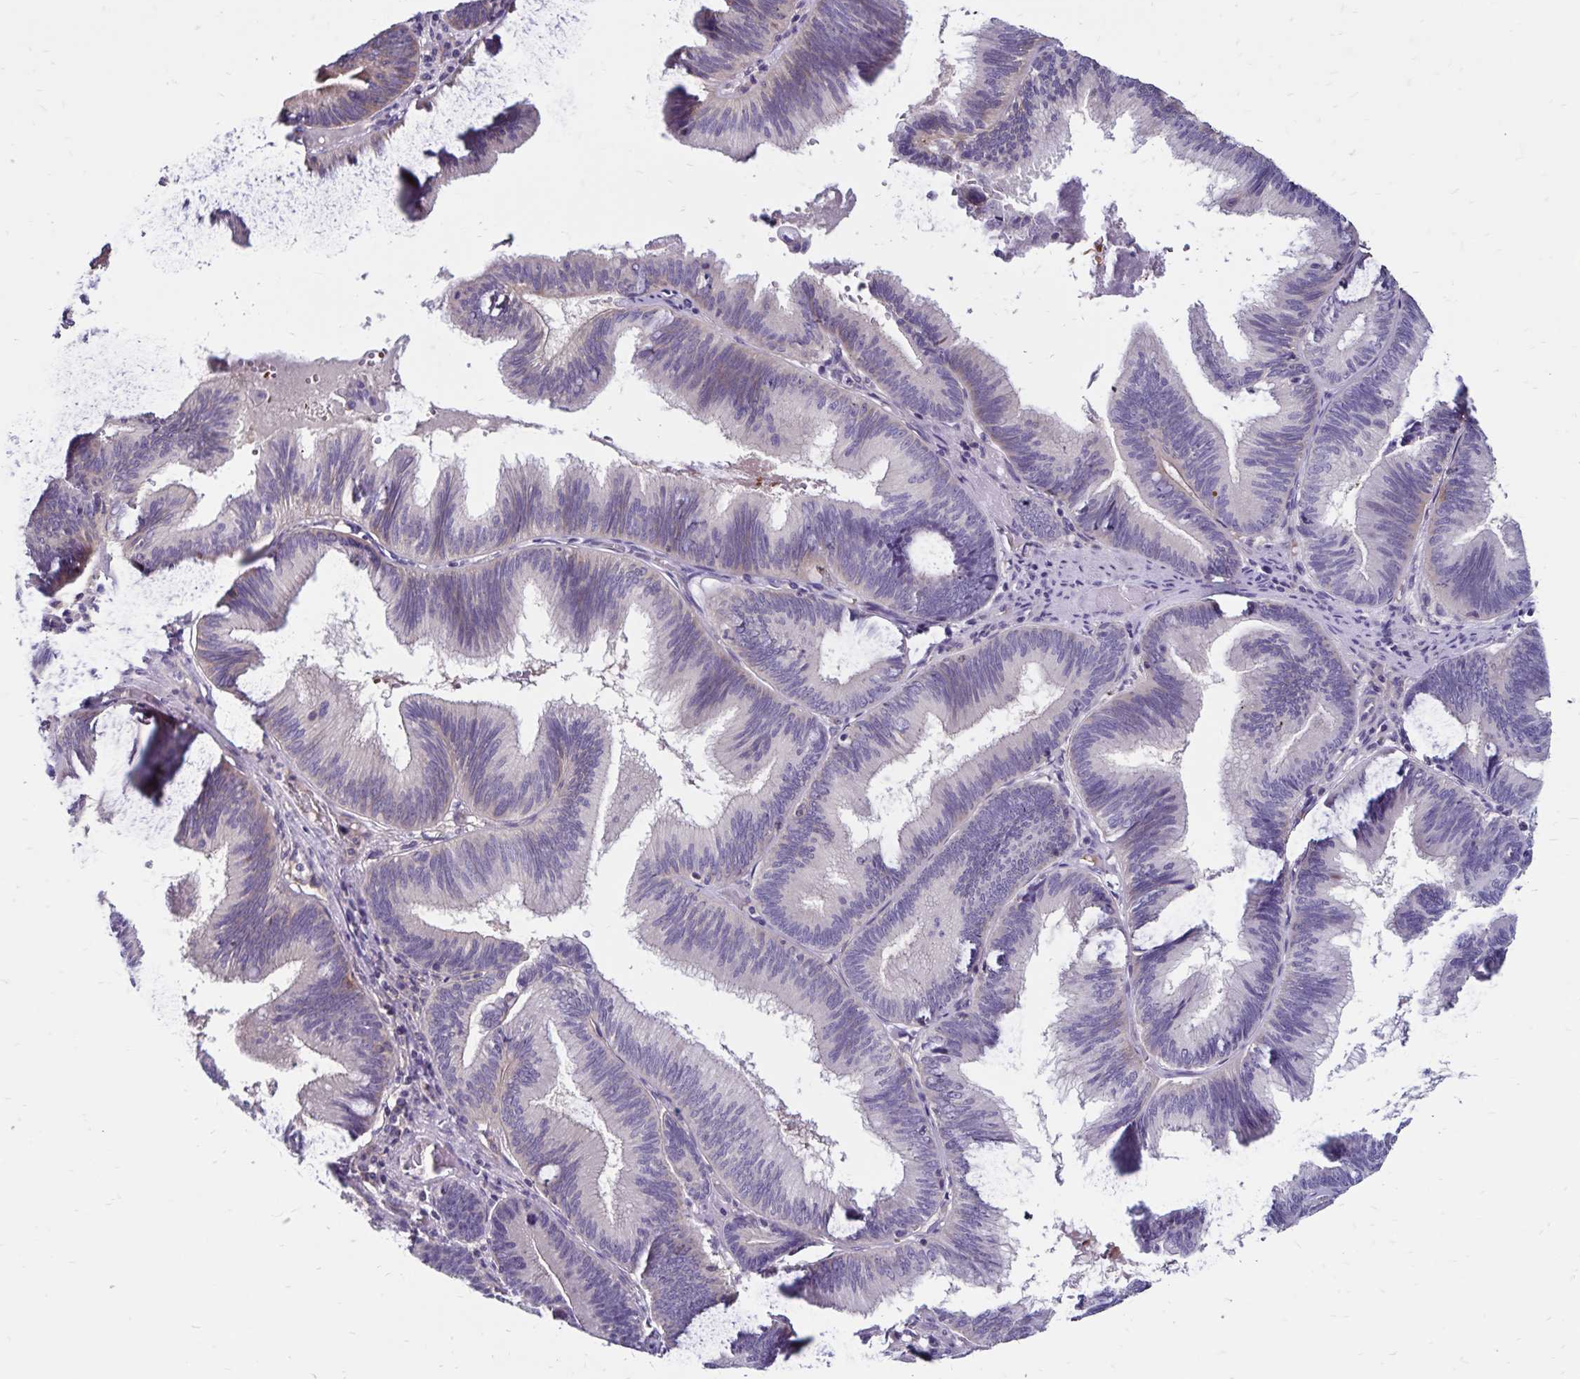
{"staining": {"intensity": "negative", "quantity": "none", "location": "none"}, "tissue": "pancreatic cancer", "cell_type": "Tumor cells", "image_type": "cancer", "snomed": [{"axis": "morphology", "description": "Adenocarcinoma, NOS"}, {"axis": "topography", "description": "Pancreas"}], "caption": "Tumor cells are negative for protein expression in human pancreatic cancer (adenocarcinoma).", "gene": "FSD1", "patient": {"sex": "male", "age": 82}}